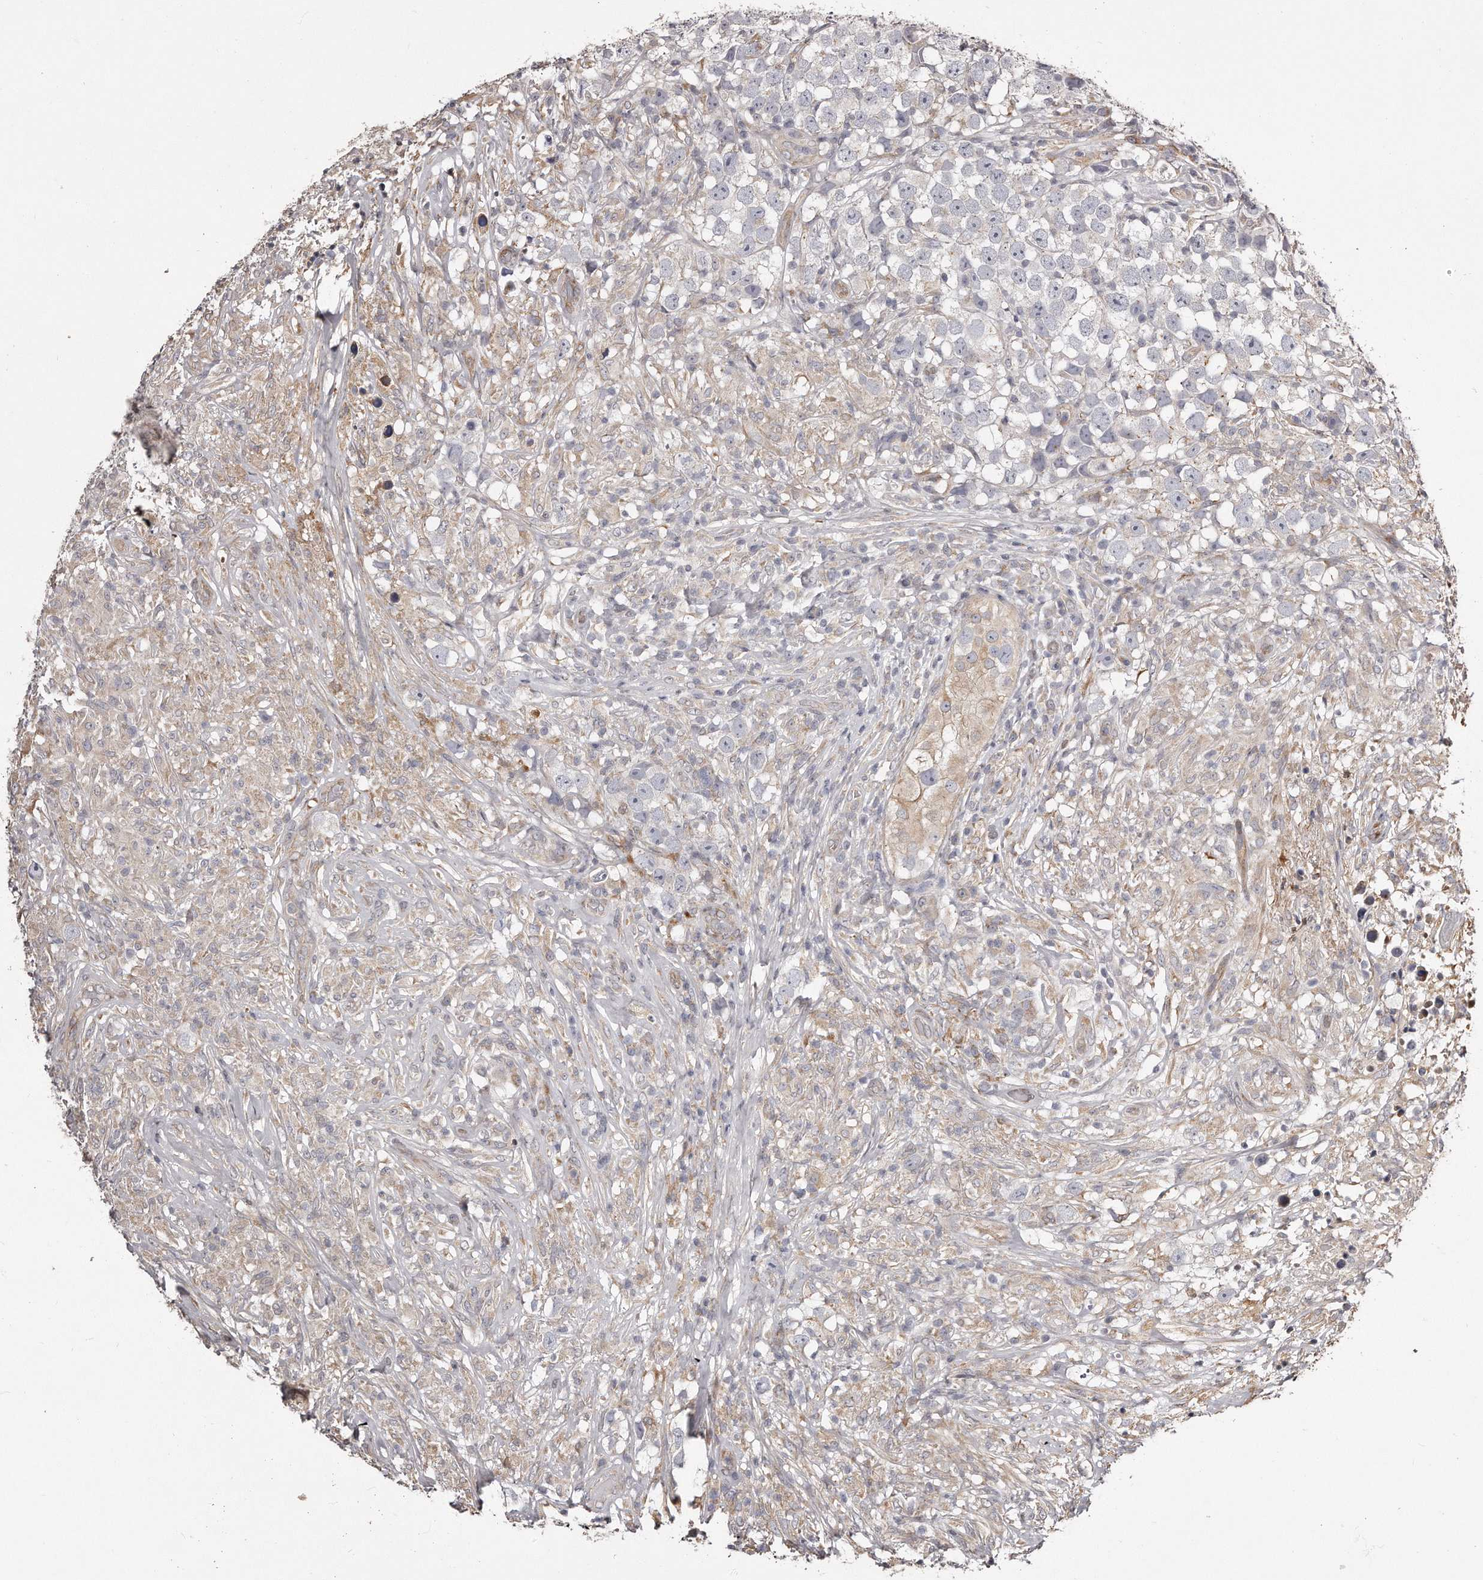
{"staining": {"intensity": "negative", "quantity": "none", "location": "none"}, "tissue": "testis cancer", "cell_type": "Tumor cells", "image_type": "cancer", "snomed": [{"axis": "morphology", "description": "Seminoma, NOS"}, {"axis": "topography", "description": "Testis"}], "caption": "DAB immunohistochemical staining of testis seminoma exhibits no significant staining in tumor cells.", "gene": "TRAPPC14", "patient": {"sex": "male", "age": 49}}